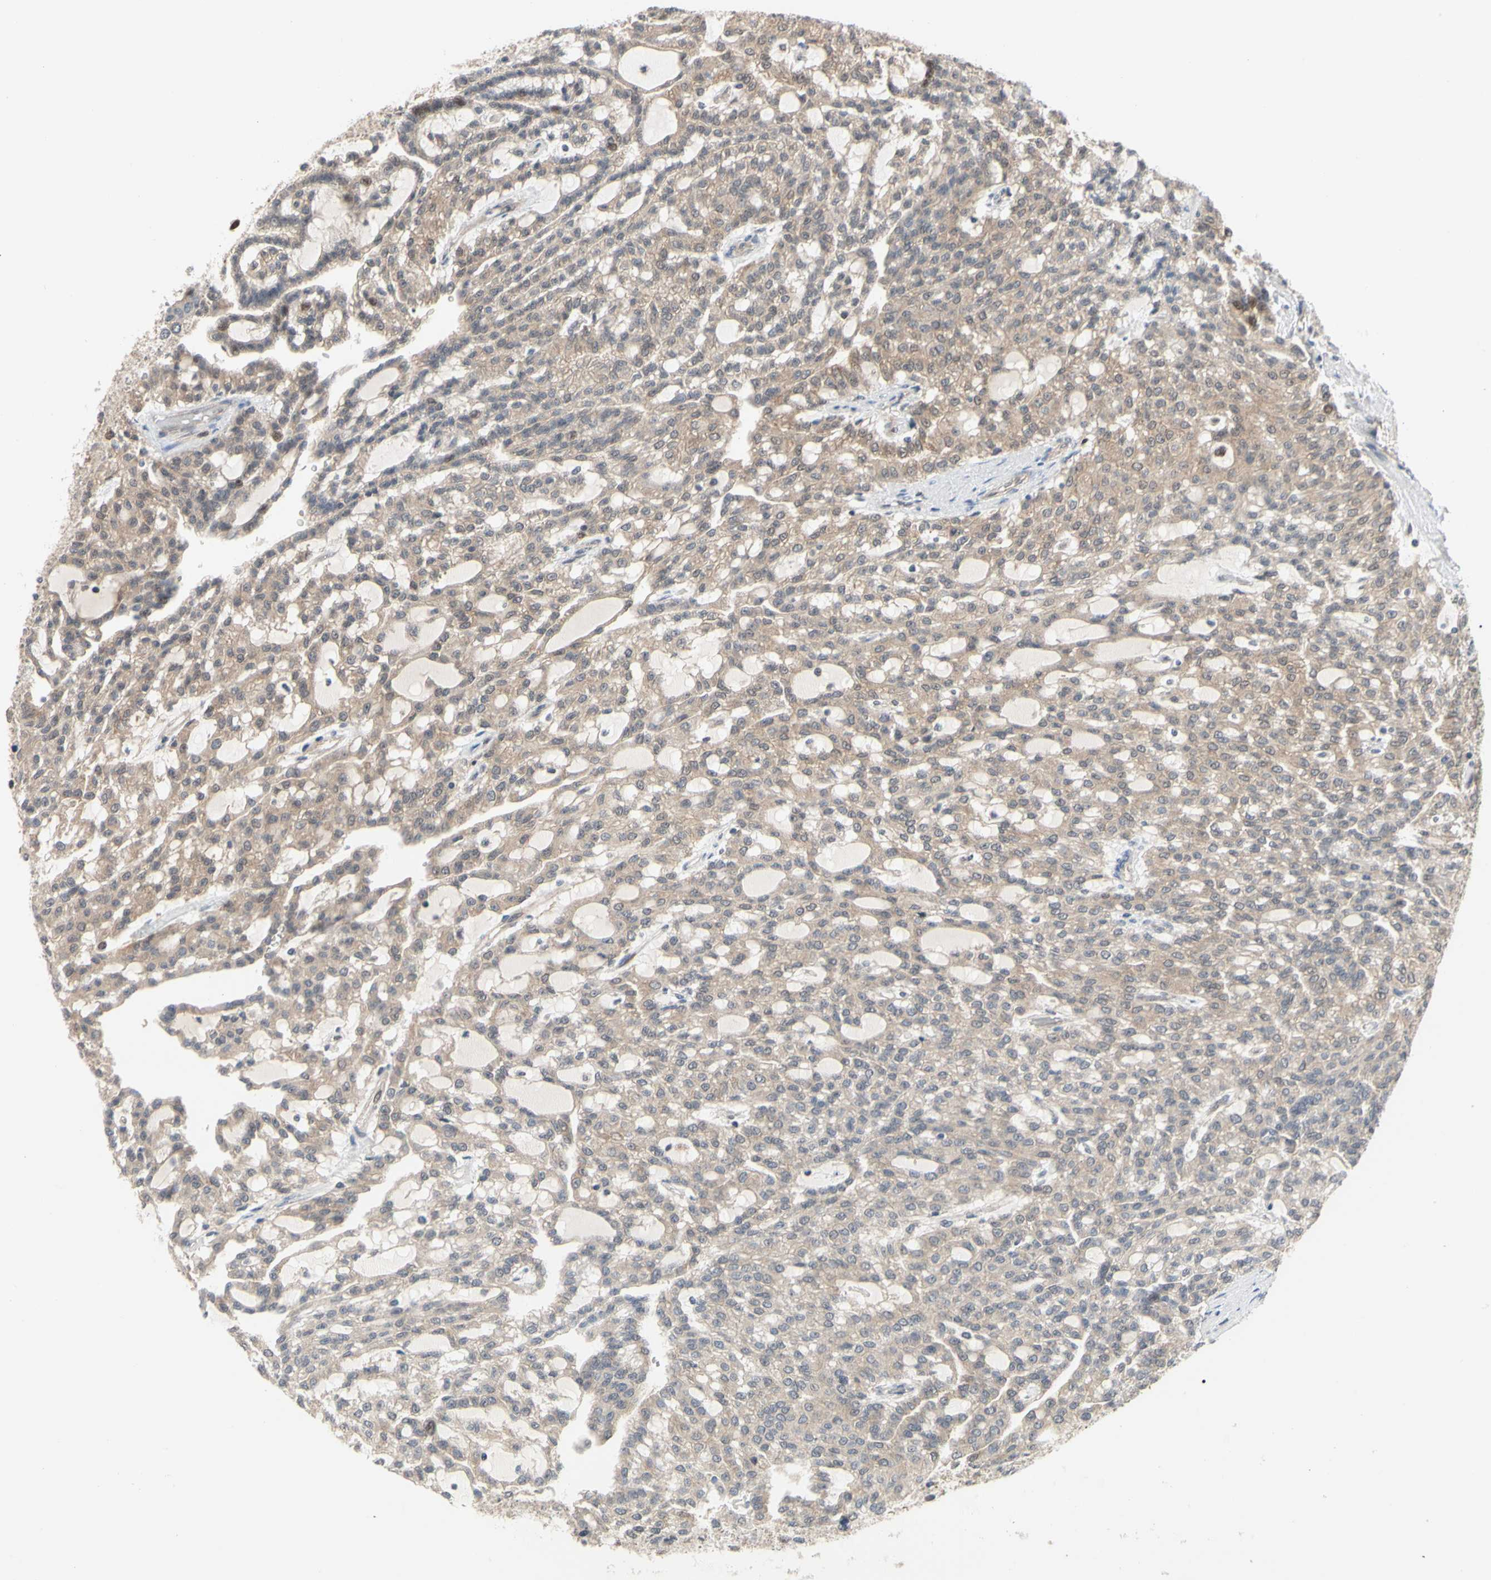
{"staining": {"intensity": "moderate", "quantity": ">75%", "location": "cytoplasmic/membranous"}, "tissue": "renal cancer", "cell_type": "Tumor cells", "image_type": "cancer", "snomed": [{"axis": "morphology", "description": "Adenocarcinoma, NOS"}, {"axis": "topography", "description": "Kidney"}], "caption": "High-power microscopy captured an IHC histopathology image of renal adenocarcinoma, revealing moderate cytoplasmic/membranous positivity in about >75% of tumor cells.", "gene": "CDK5", "patient": {"sex": "male", "age": 63}}